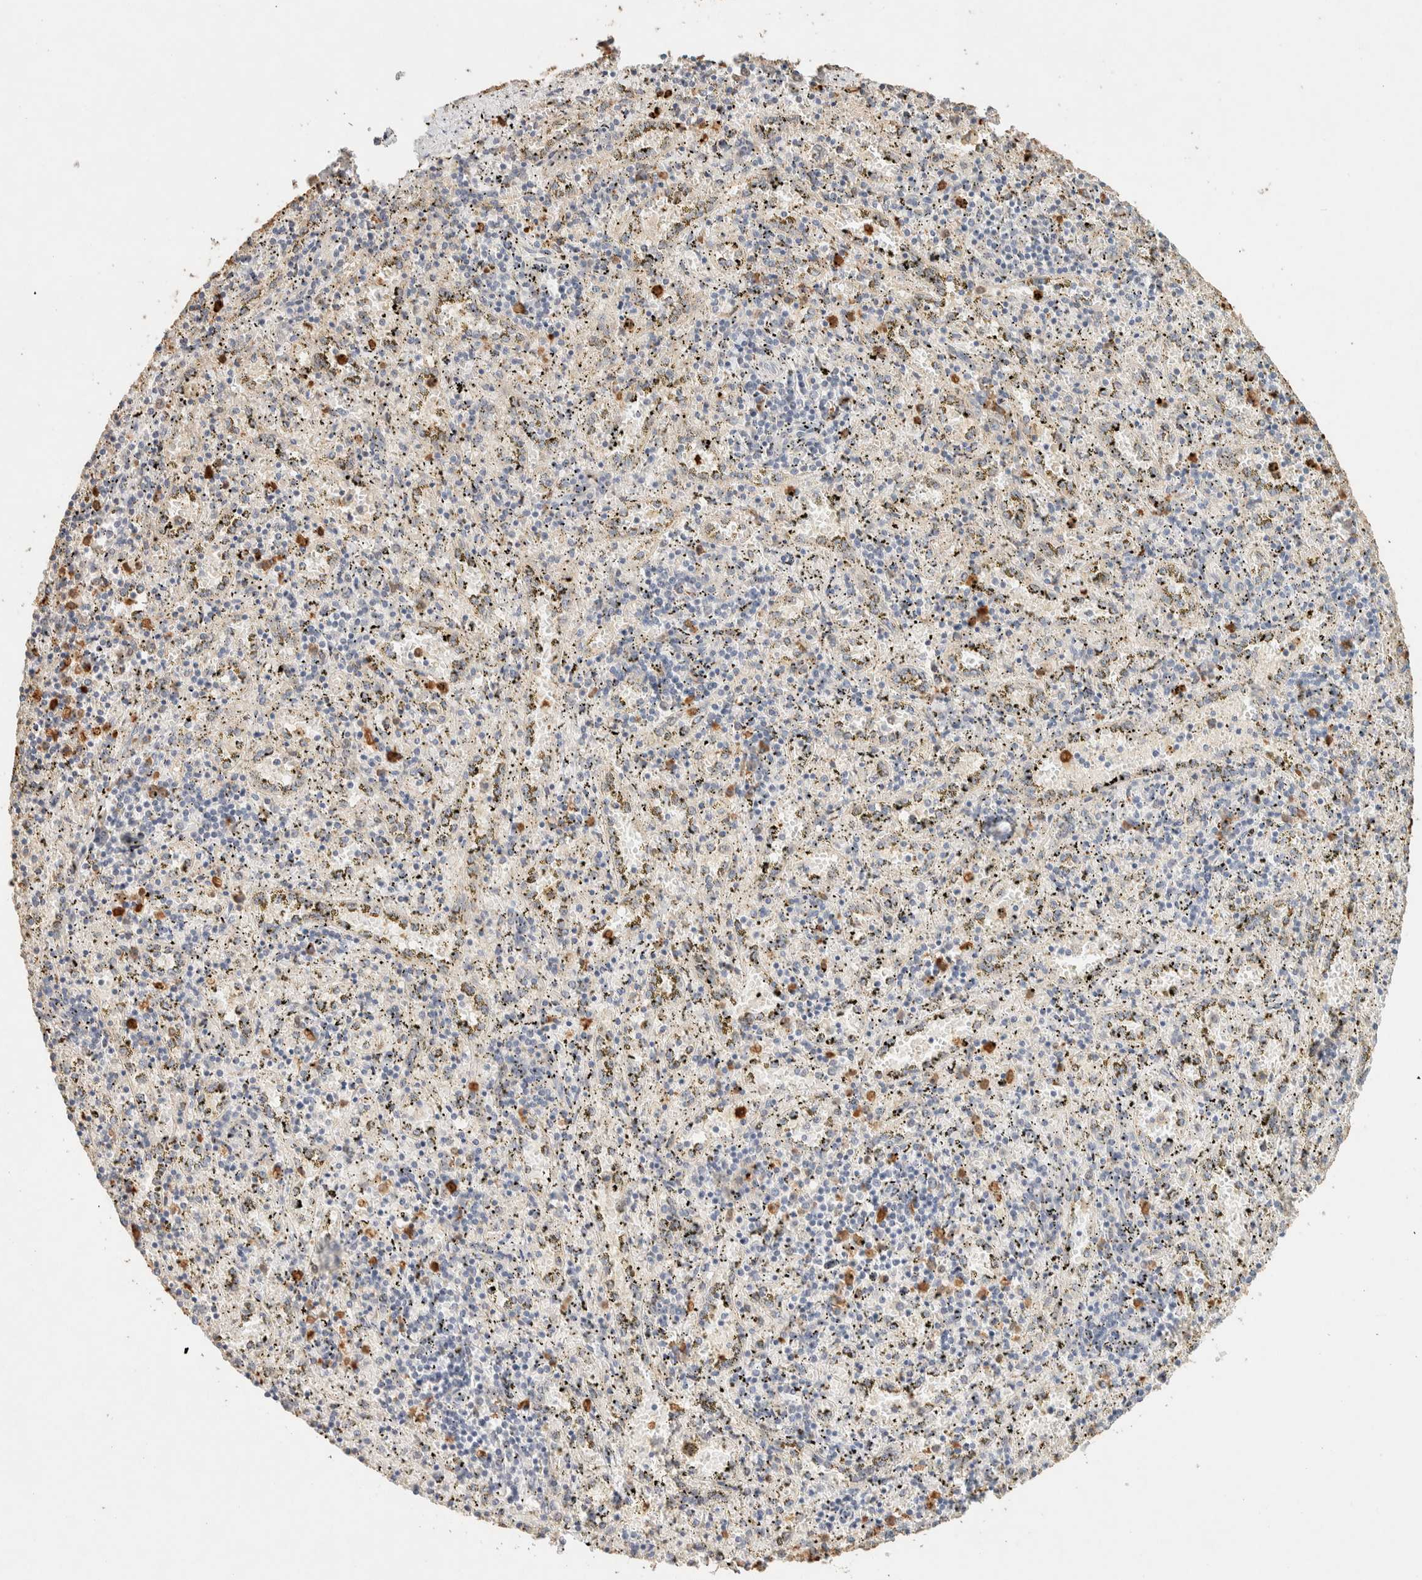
{"staining": {"intensity": "moderate", "quantity": "25%-75%", "location": "cytoplasmic/membranous"}, "tissue": "spleen", "cell_type": "Cells in red pulp", "image_type": "normal", "snomed": [{"axis": "morphology", "description": "Normal tissue, NOS"}, {"axis": "topography", "description": "Spleen"}], "caption": "Immunohistochemistry (IHC) micrograph of normal human spleen stained for a protein (brown), which exhibits medium levels of moderate cytoplasmic/membranous positivity in approximately 25%-75% of cells in red pulp.", "gene": "TTC3", "patient": {"sex": "male", "age": 11}}